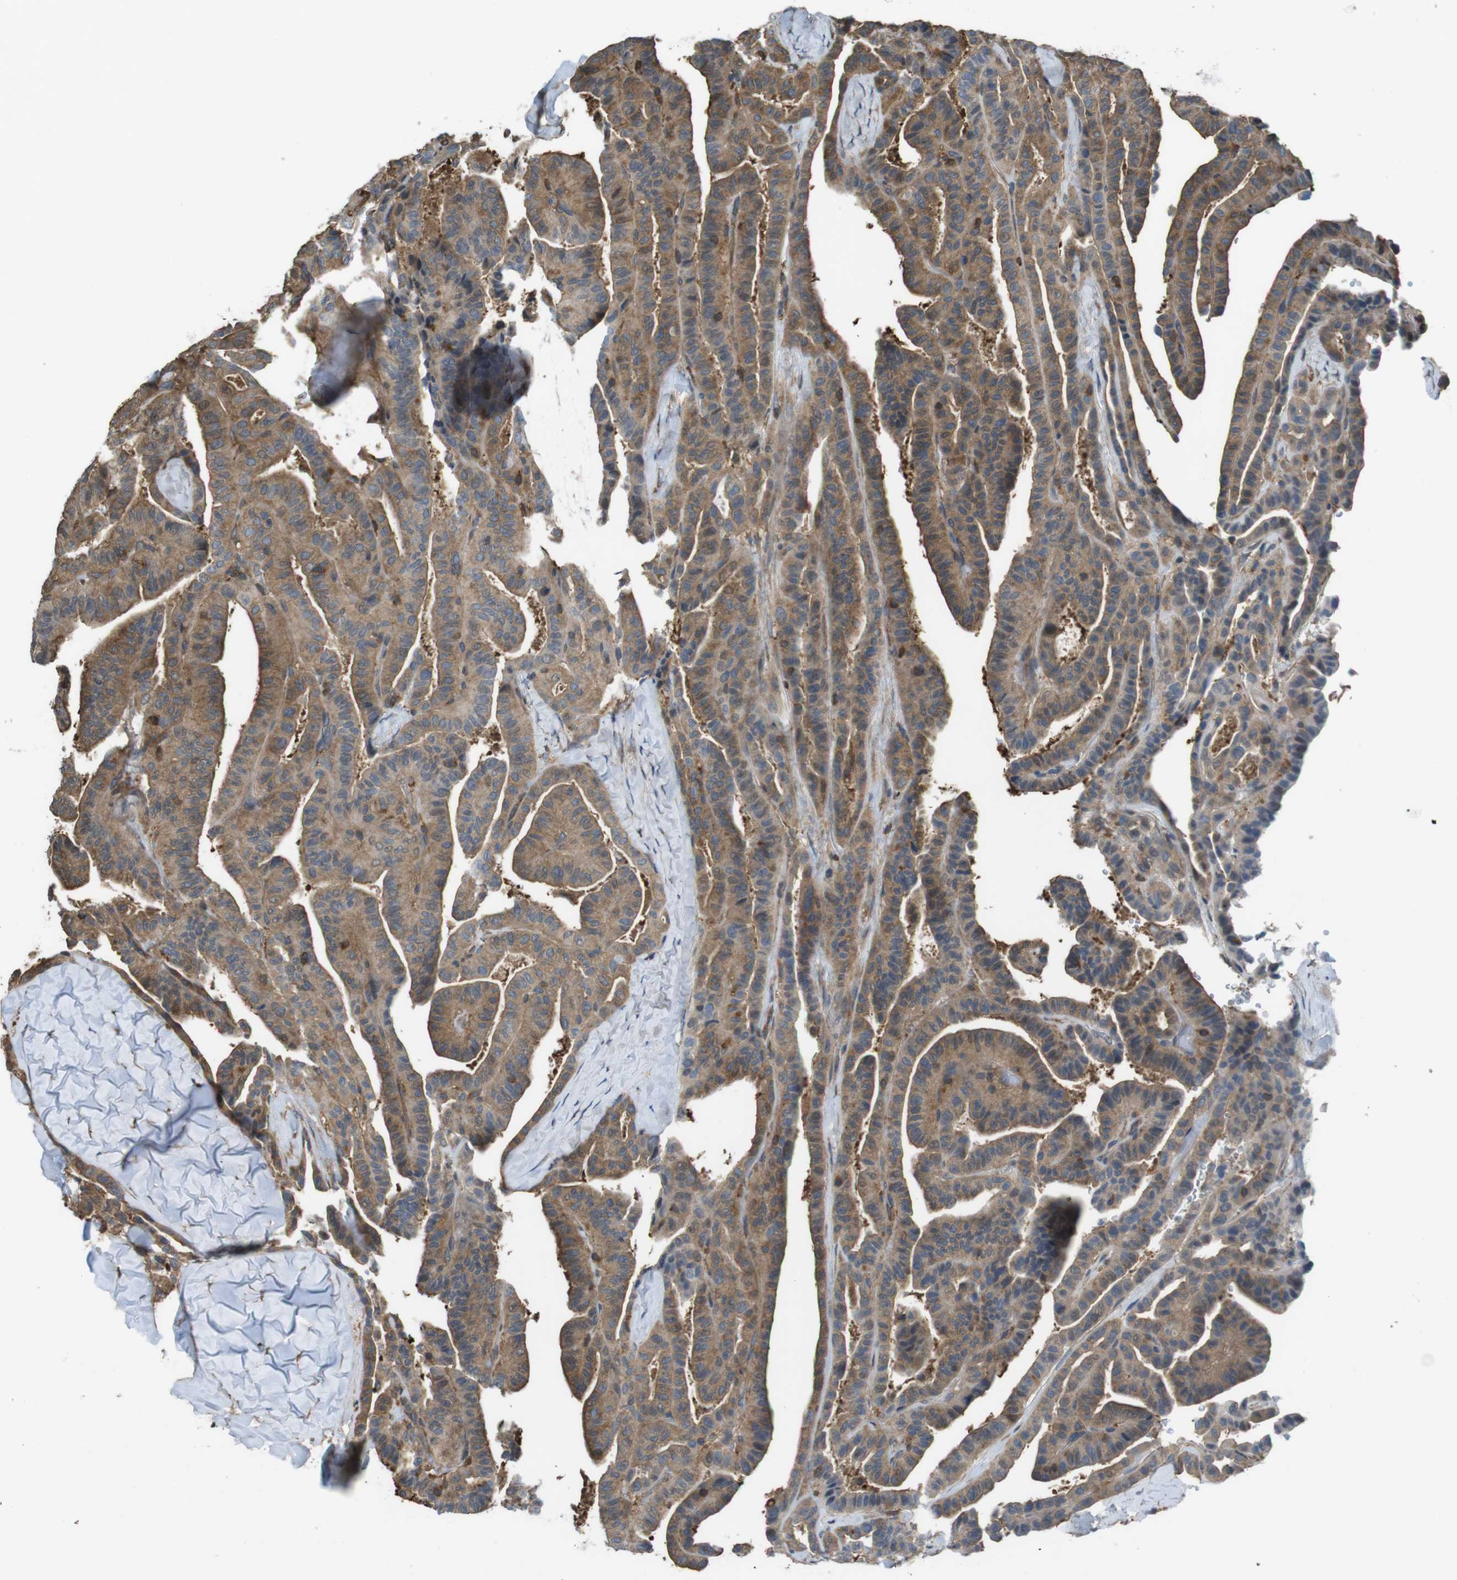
{"staining": {"intensity": "strong", "quantity": ">75%", "location": "cytoplasmic/membranous"}, "tissue": "thyroid cancer", "cell_type": "Tumor cells", "image_type": "cancer", "snomed": [{"axis": "morphology", "description": "Papillary adenocarcinoma, NOS"}, {"axis": "topography", "description": "Thyroid gland"}], "caption": "Strong cytoplasmic/membranous protein expression is identified in about >75% of tumor cells in thyroid cancer.", "gene": "ARHGDIA", "patient": {"sex": "male", "age": 77}}